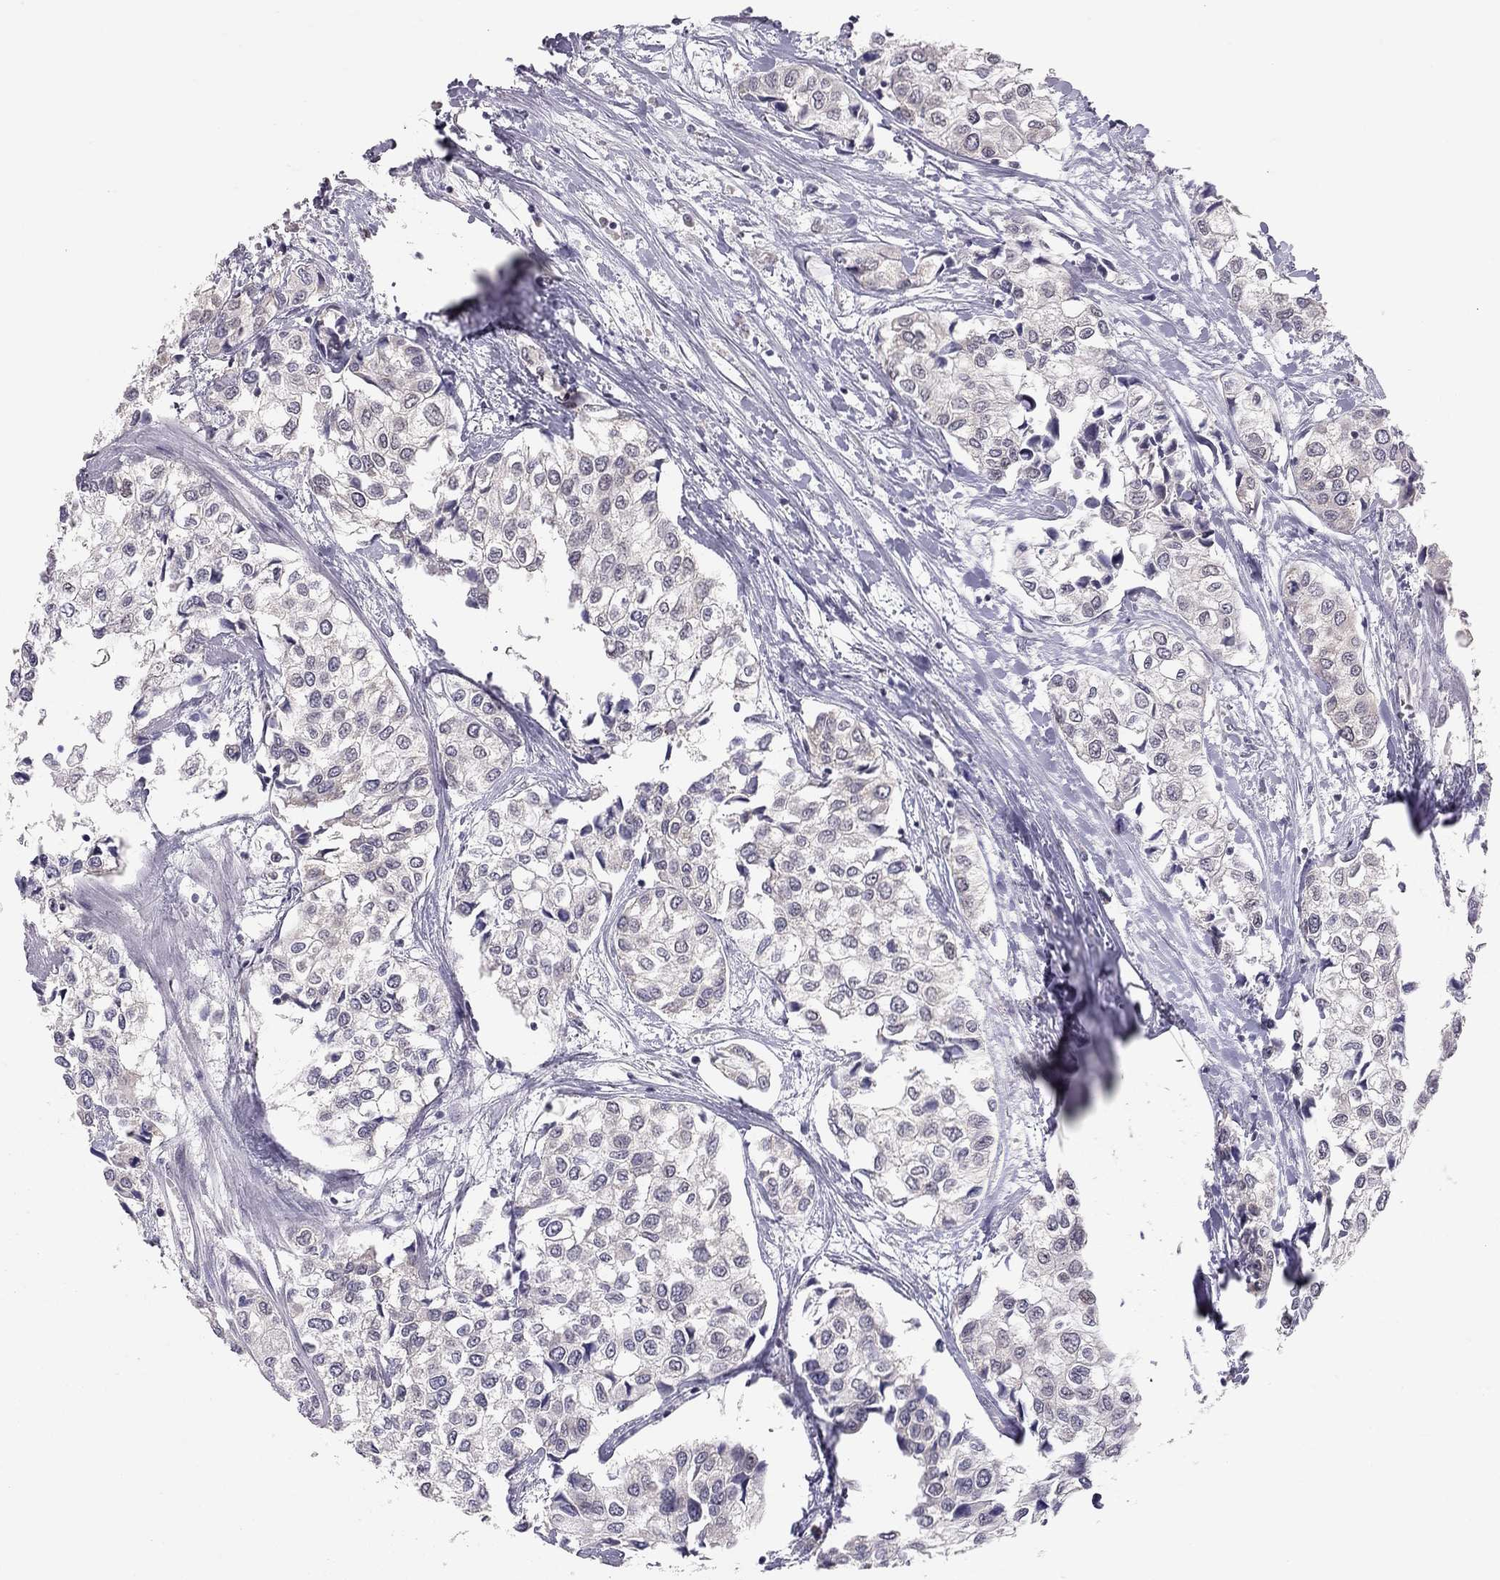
{"staining": {"intensity": "negative", "quantity": "none", "location": "none"}, "tissue": "urothelial cancer", "cell_type": "Tumor cells", "image_type": "cancer", "snomed": [{"axis": "morphology", "description": "Urothelial carcinoma, High grade"}, {"axis": "topography", "description": "Urinary bladder"}], "caption": "DAB immunohistochemical staining of high-grade urothelial carcinoma reveals no significant positivity in tumor cells.", "gene": "HSF2BP", "patient": {"sex": "male", "age": 73}}